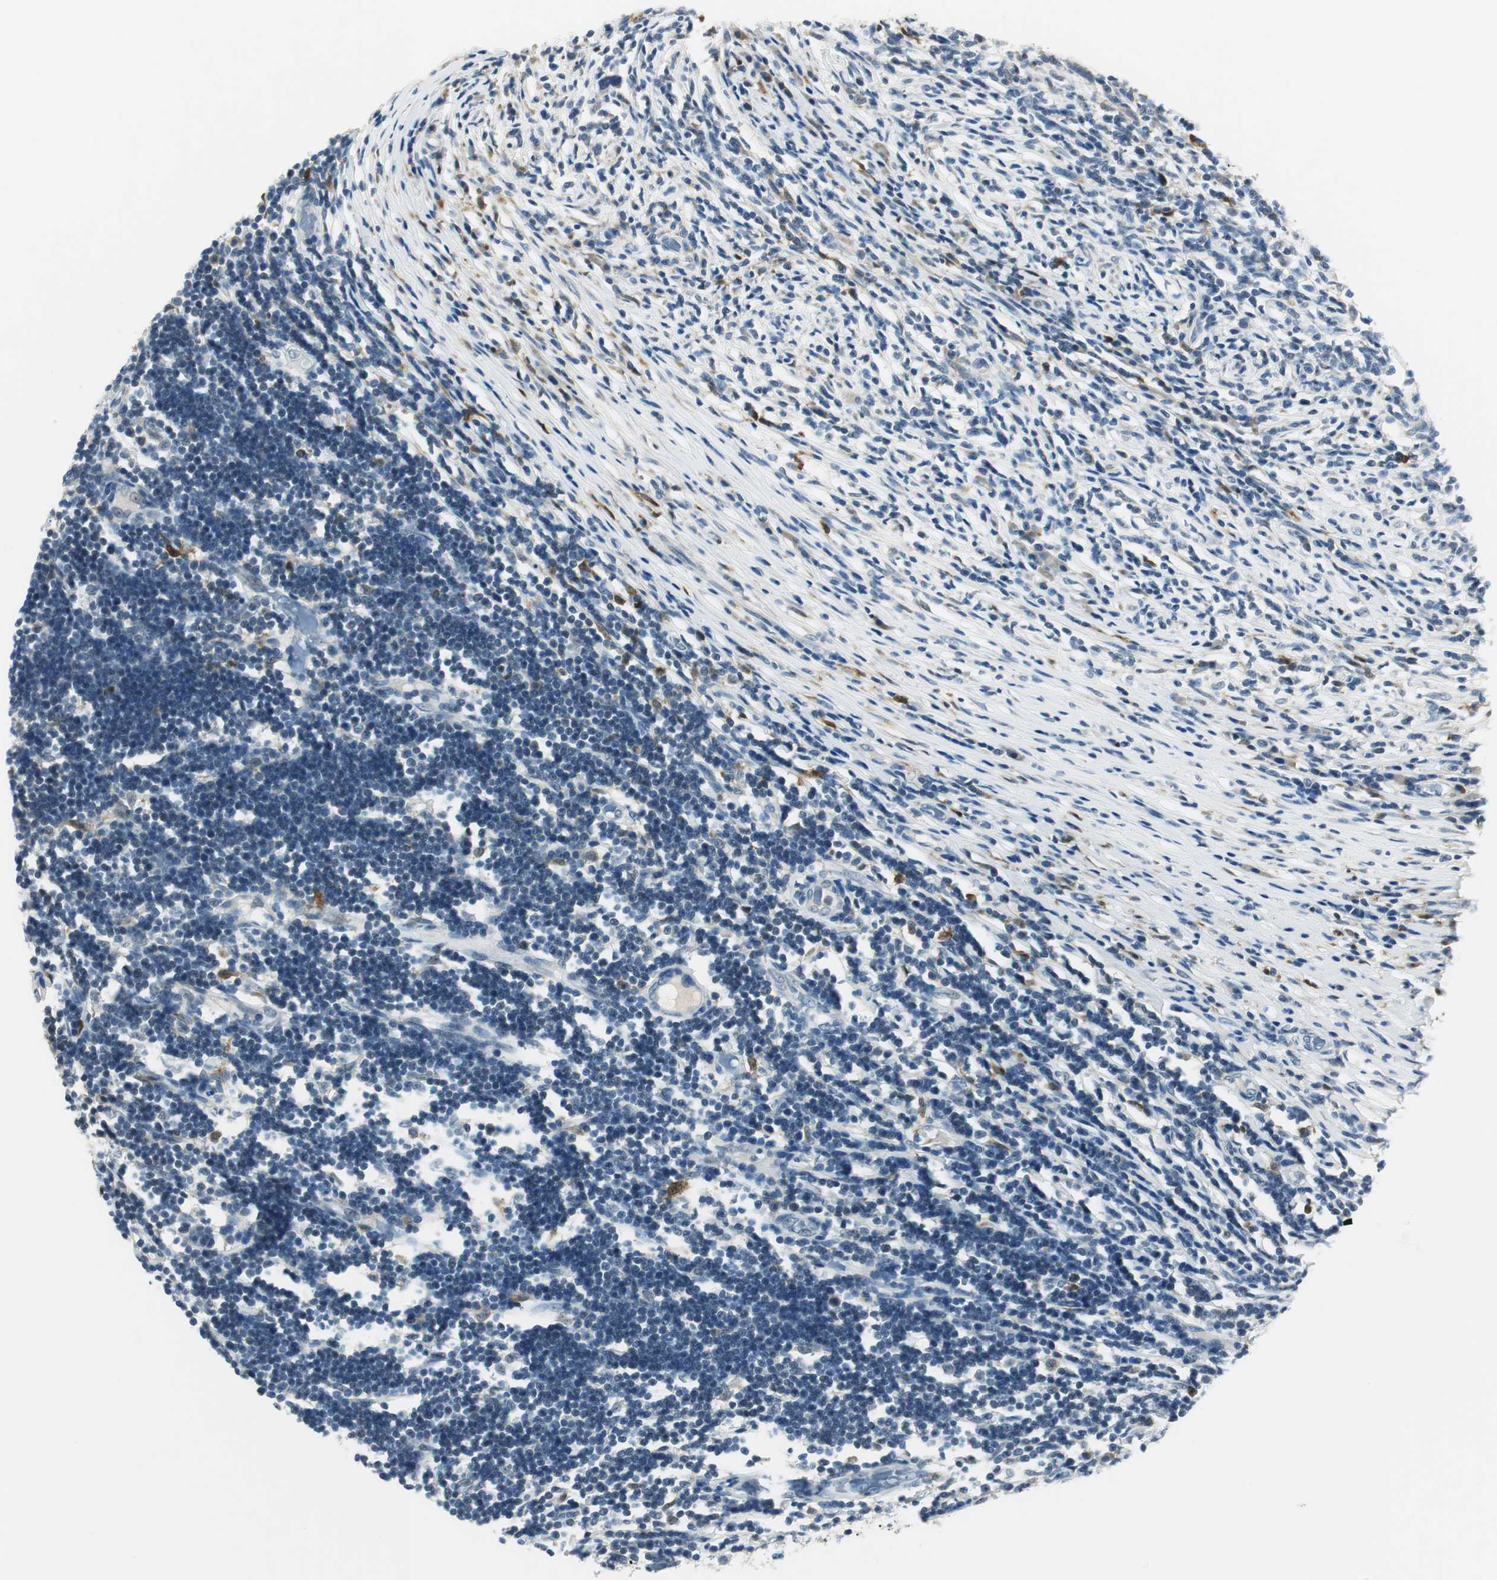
{"staining": {"intensity": "negative", "quantity": "none", "location": "none"}, "tissue": "melanoma", "cell_type": "Tumor cells", "image_type": "cancer", "snomed": [{"axis": "morphology", "description": "Malignant melanoma, Metastatic site"}, {"axis": "topography", "description": "Lymph node"}], "caption": "The photomicrograph demonstrates no significant staining in tumor cells of melanoma.", "gene": "ME1", "patient": {"sex": "male", "age": 61}}